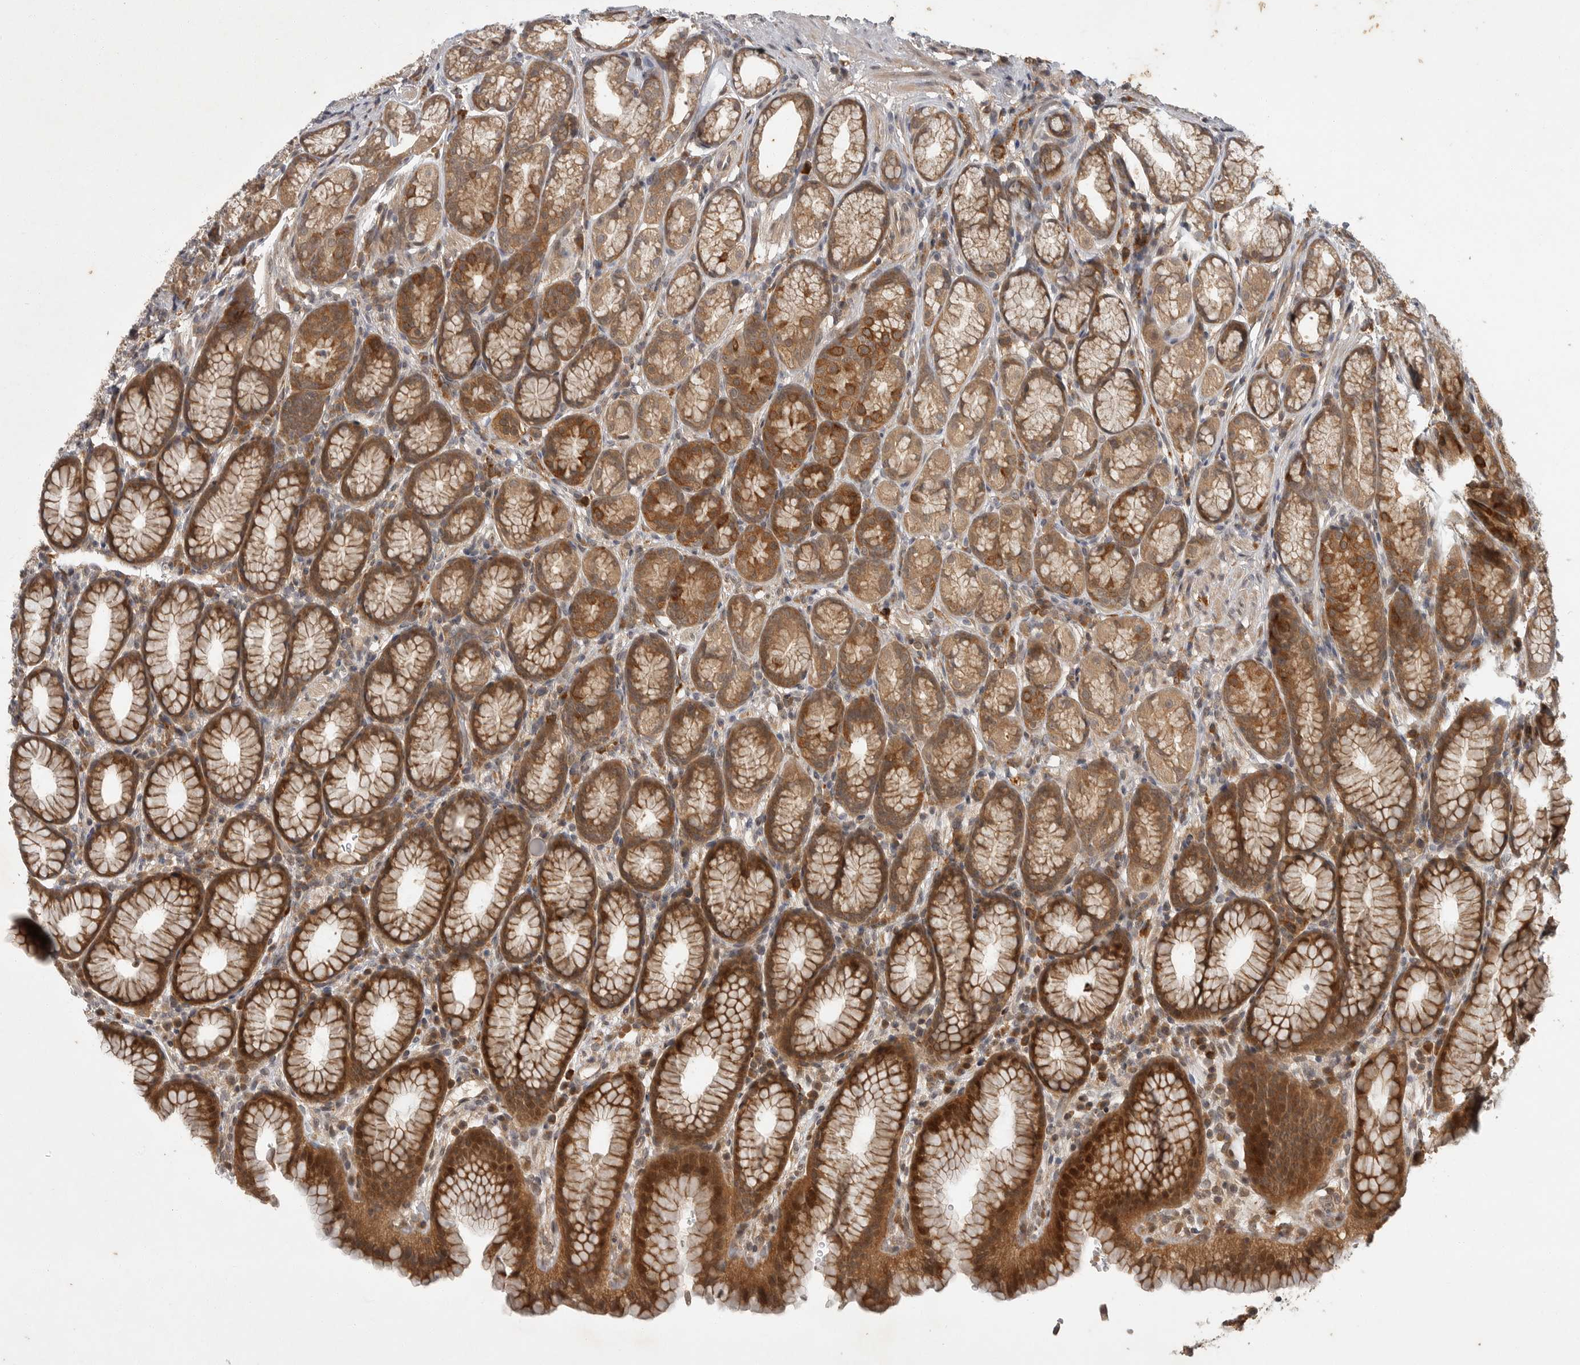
{"staining": {"intensity": "moderate", "quantity": ">75%", "location": "cytoplasmic/membranous"}, "tissue": "stomach", "cell_type": "Glandular cells", "image_type": "normal", "snomed": [{"axis": "morphology", "description": "Normal tissue, NOS"}, {"axis": "topography", "description": "Stomach"}], "caption": "Normal stomach displays moderate cytoplasmic/membranous expression in approximately >75% of glandular cells.", "gene": "OSBPL9", "patient": {"sex": "male", "age": 42}}